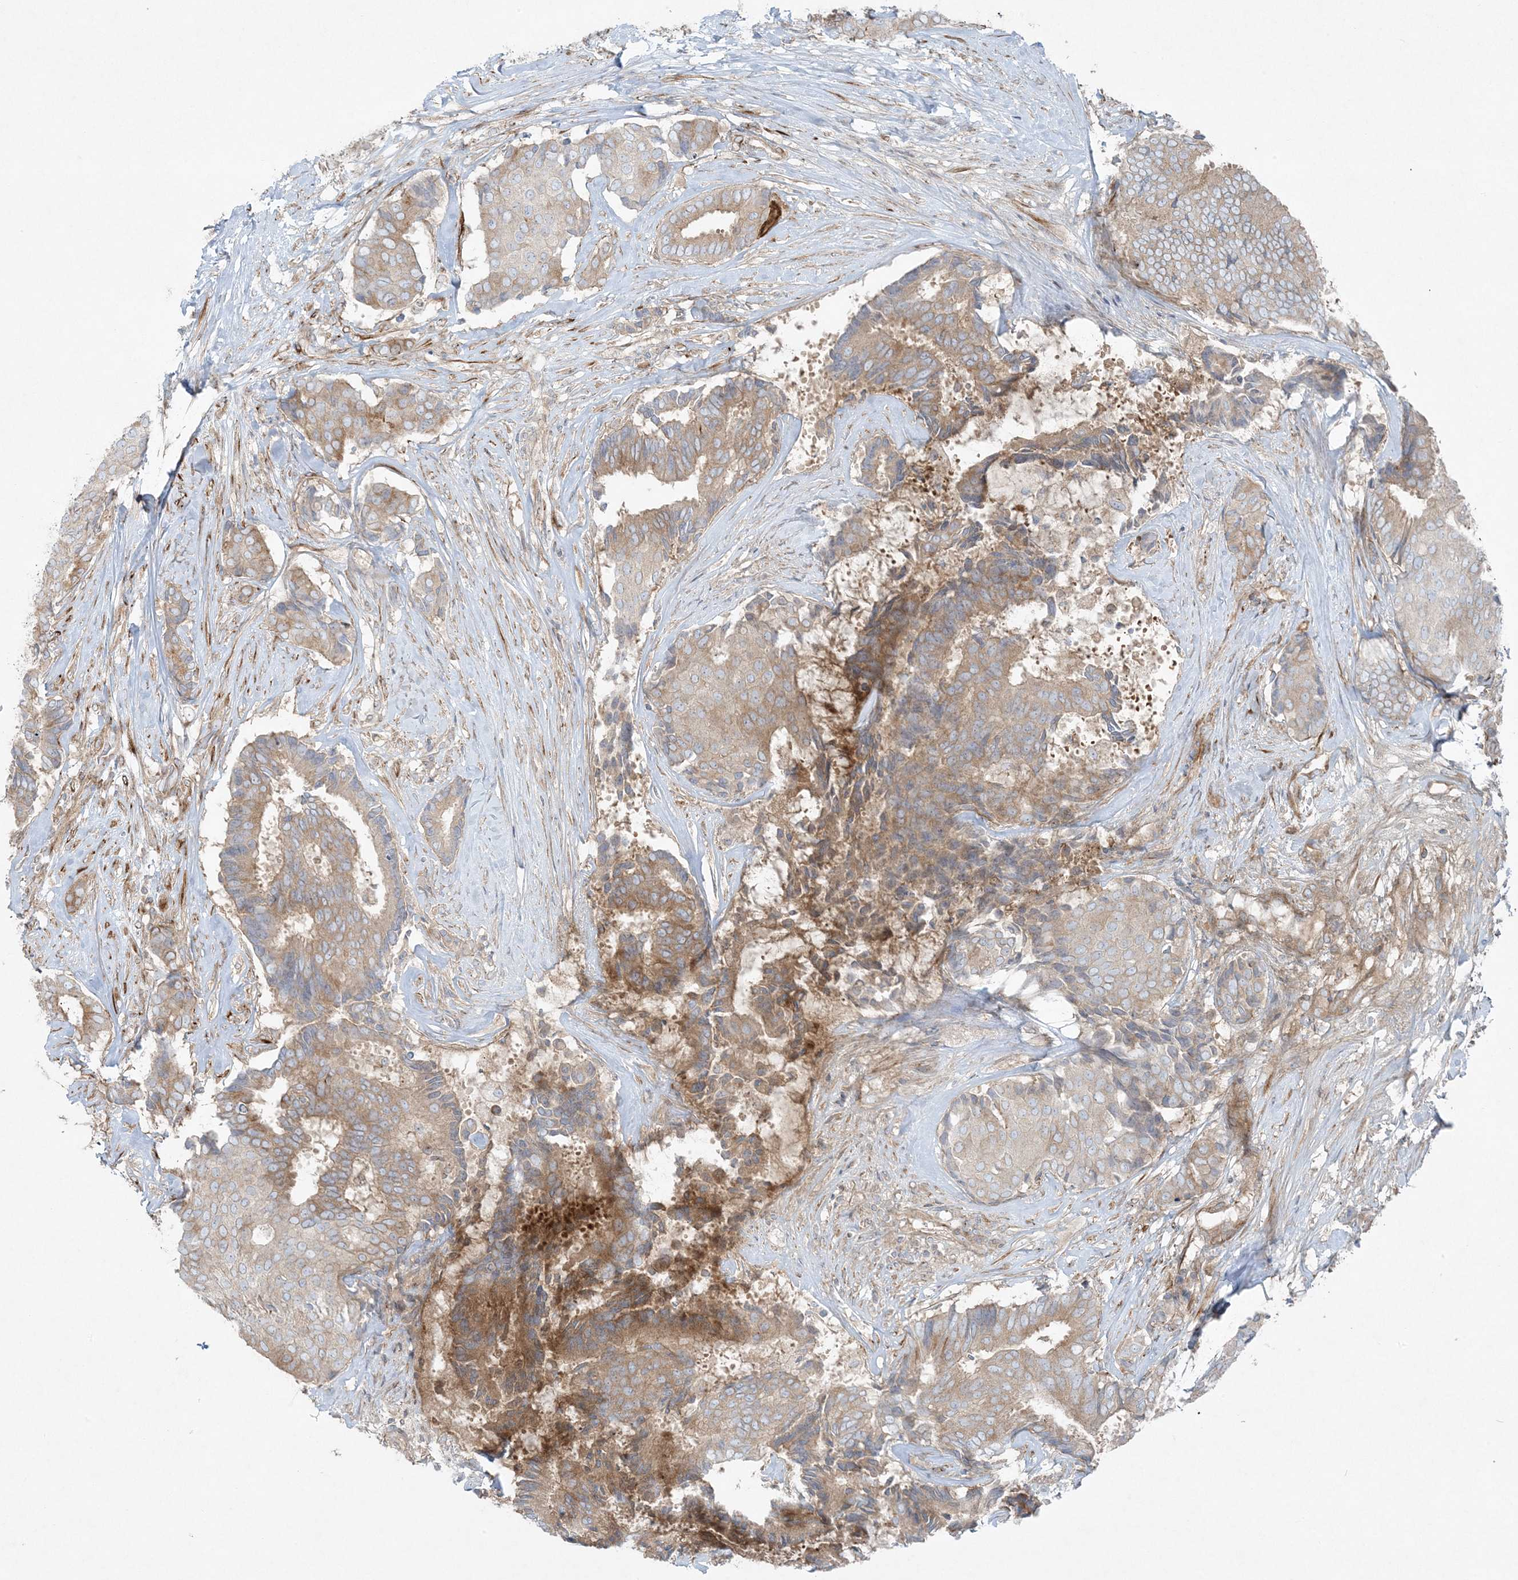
{"staining": {"intensity": "moderate", "quantity": ">75%", "location": "cytoplasmic/membranous"}, "tissue": "breast cancer", "cell_type": "Tumor cells", "image_type": "cancer", "snomed": [{"axis": "morphology", "description": "Duct carcinoma"}, {"axis": "topography", "description": "Breast"}], "caption": "The image demonstrates a brown stain indicating the presence of a protein in the cytoplasmic/membranous of tumor cells in breast invasive ductal carcinoma. Ihc stains the protein of interest in brown and the nuclei are stained blue.", "gene": "PIK3R4", "patient": {"sex": "female", "age": 75}}